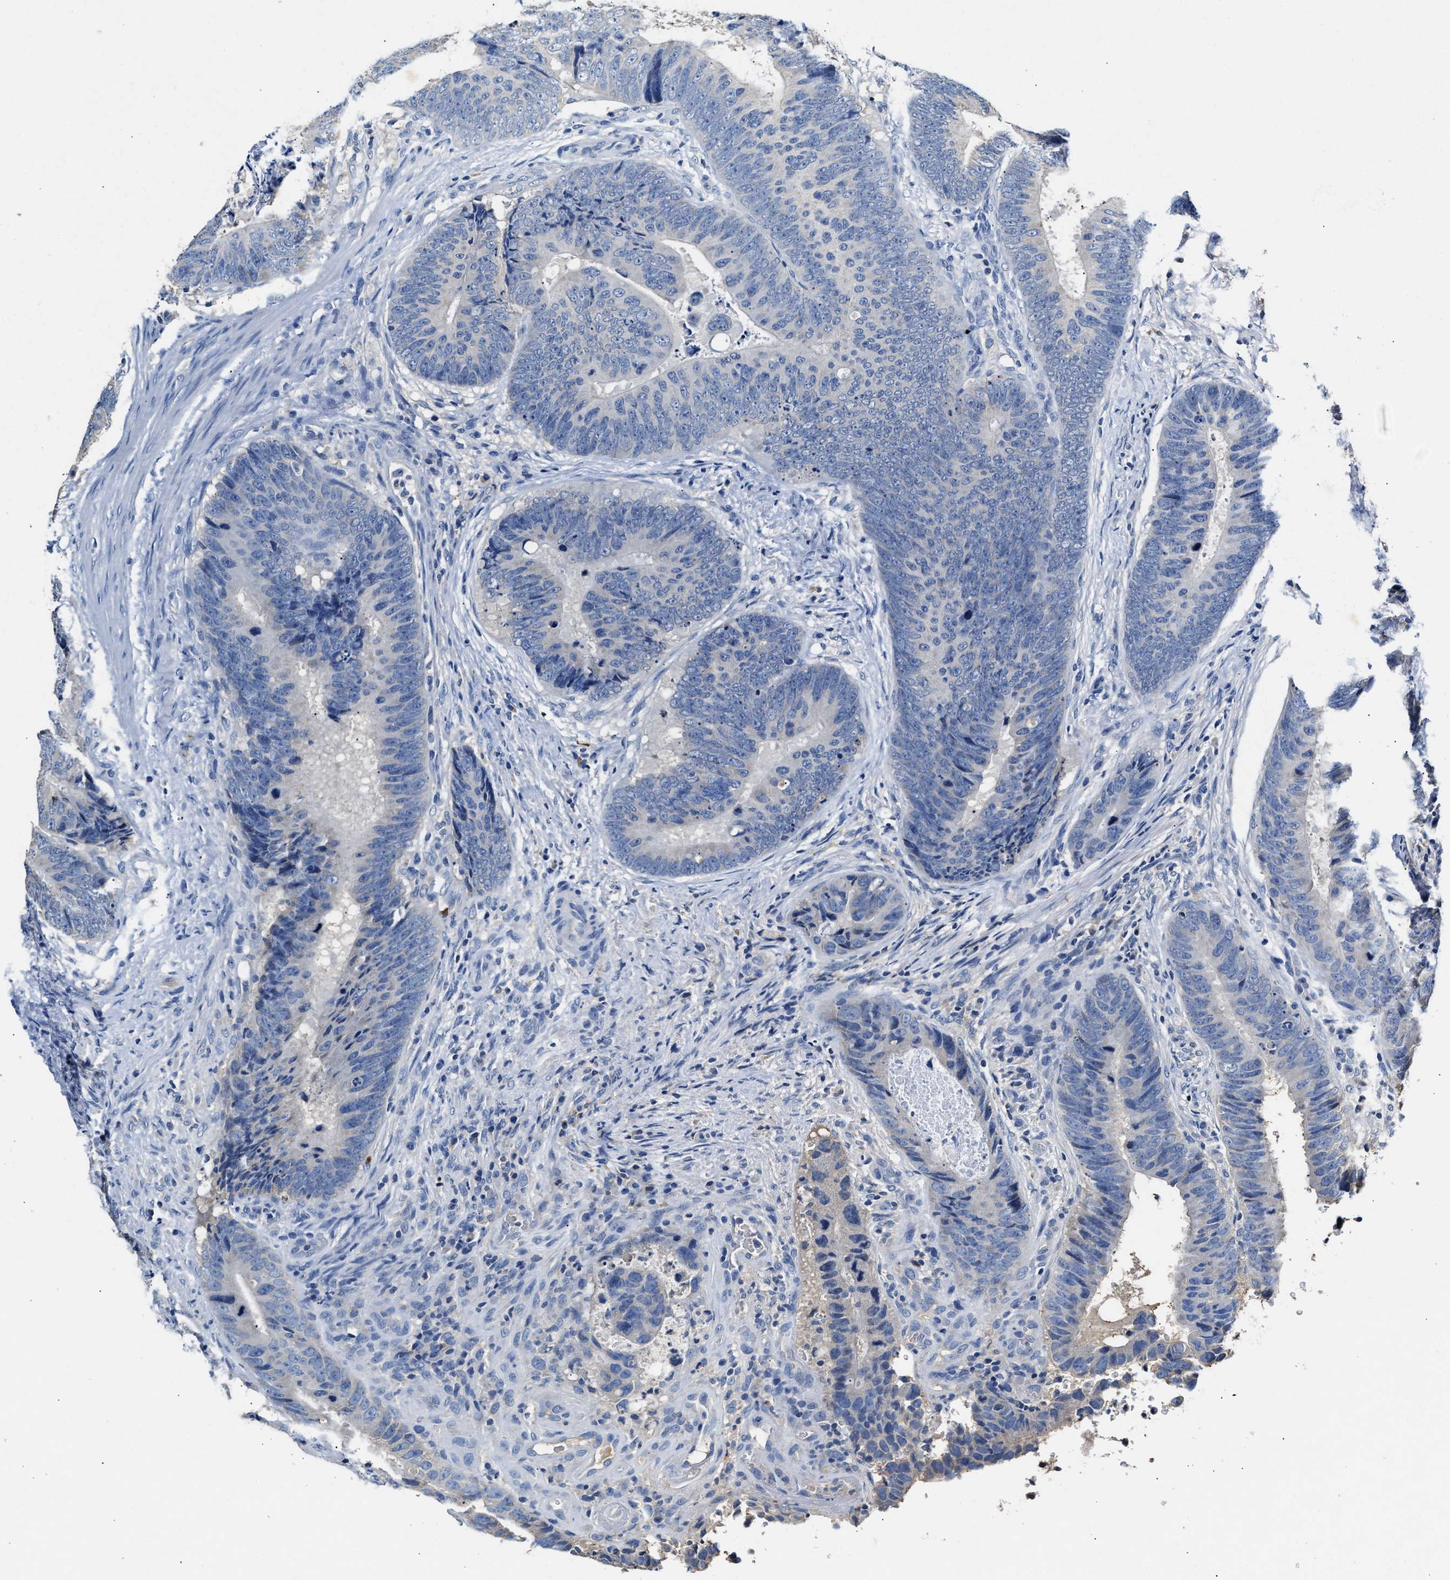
{"staining": {"intensity": "negative", "quantity": "none", "location": "none"}, "tissue": "colorectal cancer", "cell_type": "Tumor cells", "image_type": "cancer", "snomed": [{"axis": "morphology", "description": "Adenocarcinoma, NOS"}, {"axis": "topography", "description": "Colon"}], "caption": "High power microscopy micrograph of an immunohistochemistry (IHC) micrograph of colorectal adenocarcinoma, revealing no significant staining in tumor cells.", "gene": "SLCO2B1", "patient": {"sex": "male", "age": 56}}